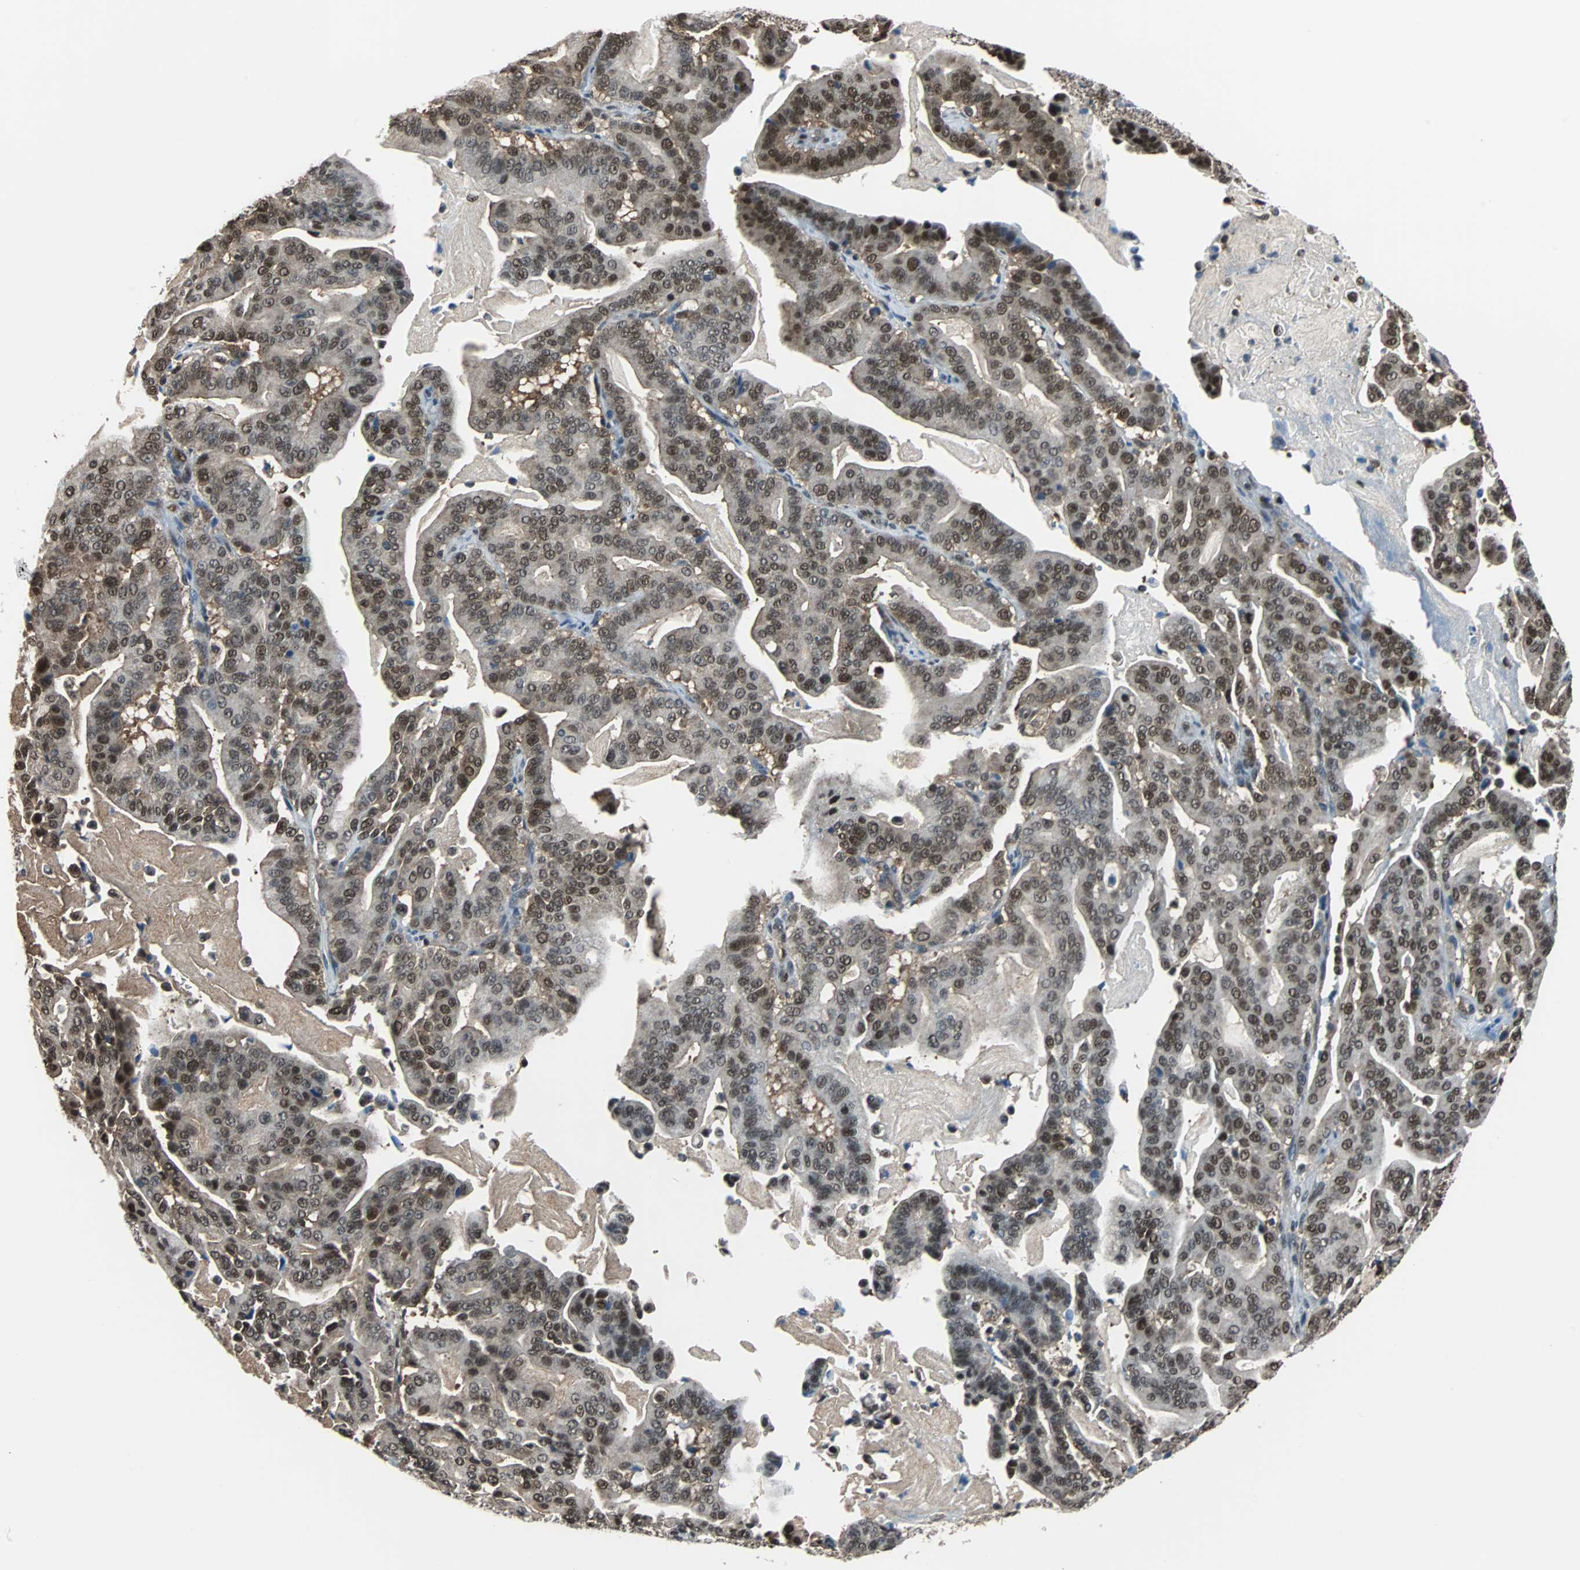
{"staining": {"intensity": "moderate", "quantity": ">75%", "location": "cytoplasmic/membranous,nuclear"}, "tissue": "pancreatic cancer", "cell_type": "Tumor cells", "image_type": "cancer", "snomed": [{"axis": "morphology", "description": "Adenocarcinoma, NOS"}, {"axis": "topography", "description": "Pancreas"}], "caption": "Immunohistochemistry of pancreatic cancer shows medium levels of moderate cytoplasmic/membranous and nuclear staining in approximately >75% of tumor cells.", "gene": "VCP", "patient": {"sex": "male", "age": 63}}